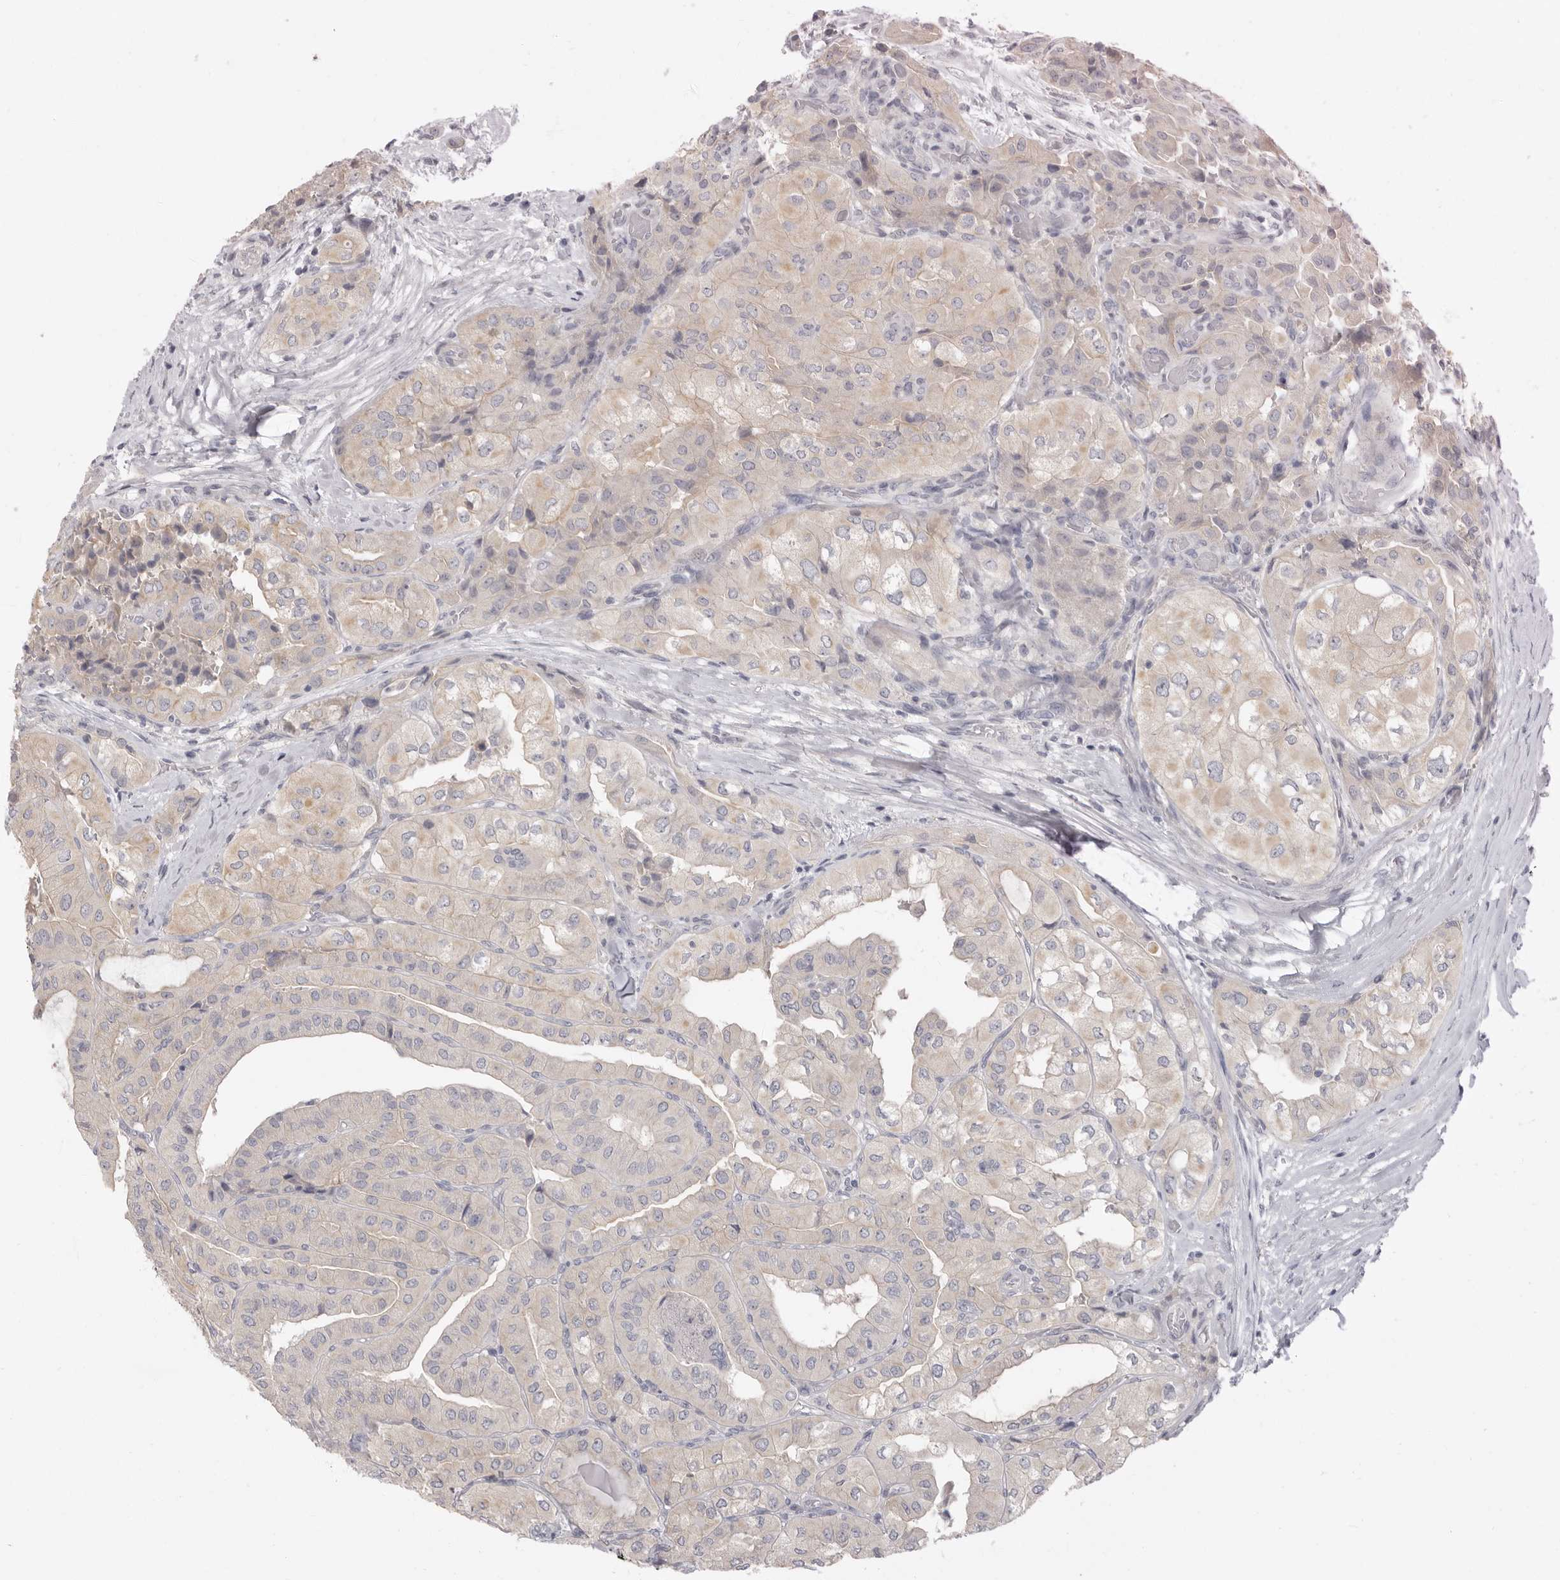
{"staining": {"intensity": "weak", "quantity": "<25%", "location": "cytoplasmic/membranous"}, "tissue": "thyroid cancer", "cell_type": "Tumor cells", "image_type": "cancer", "snomed": [{"axis": "morphology", "description": "Papillary adenocarcinoma, NOS"}, {"axis": "topography", "description": "Thyroid gland"}], "caption": "This is an immunohistochemistry (IHC) micrograph of human thyroid papillary adenocarcinoma. There is no expression in tumor cells.", "gene": "AHDC1", "patient": {"sex": "female", "age": 59}}